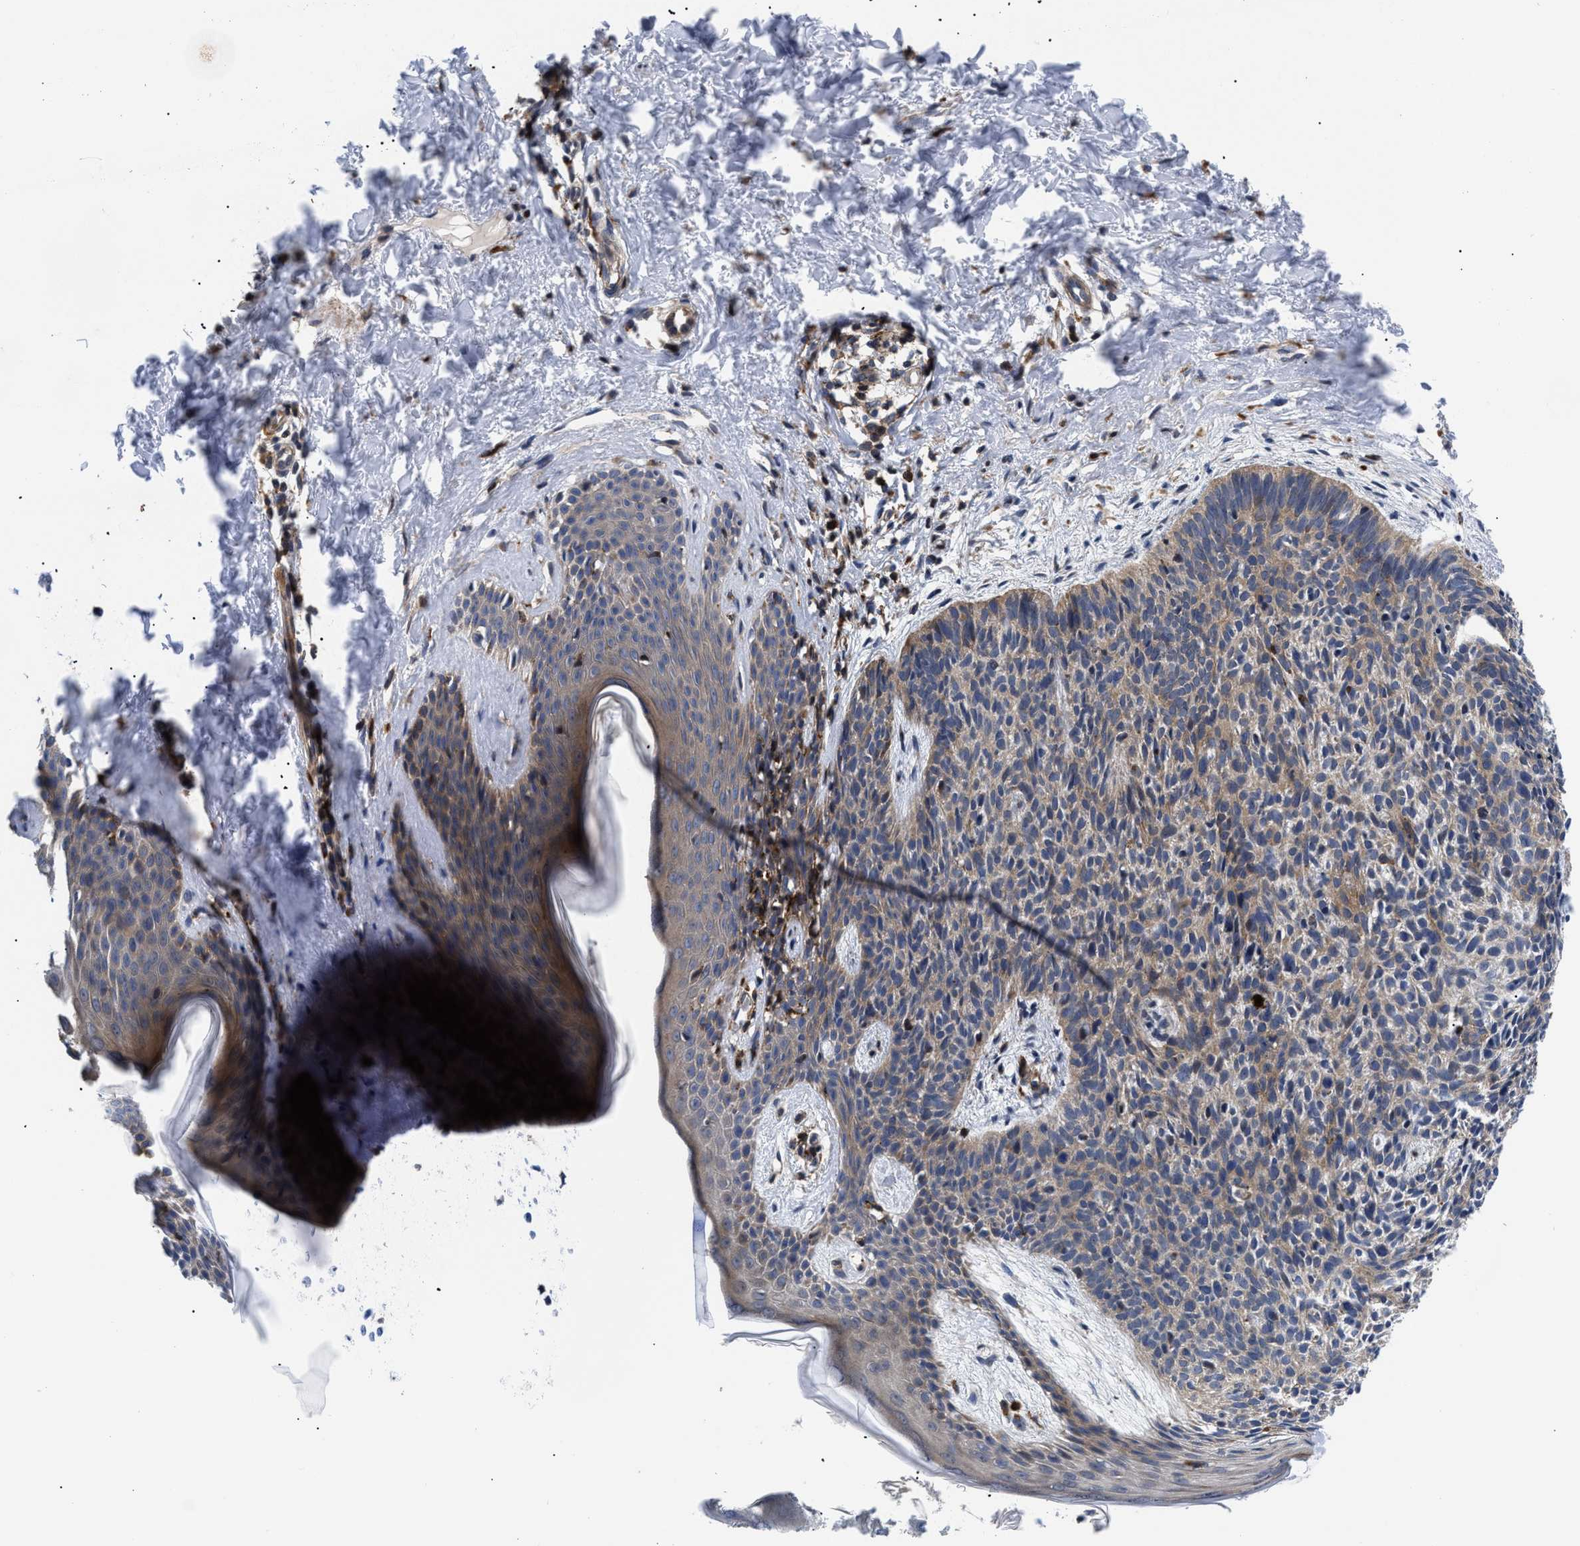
{"staining": {"intensity": "moderate", "quantity": "25%-75%", "location": "cytoplasmic/membranous"}, "tissue": "skin cancer", "cell_type": "Tumor cells", "image_type": "cancer", "snomed": [{"axis": "morphology", "description": "Basal cell carcinoma"}, {"axis": "topography", "description": "Skin"}], "caption": "This image exhibits IHC staining of skin cancer (basal cell carcinoma), with medium moderate cytoplasmic/membranous expression in about 25%-75% of tumor cells.", "gene": "SPAST", "patient": {"sex": "male", "age": 60}}